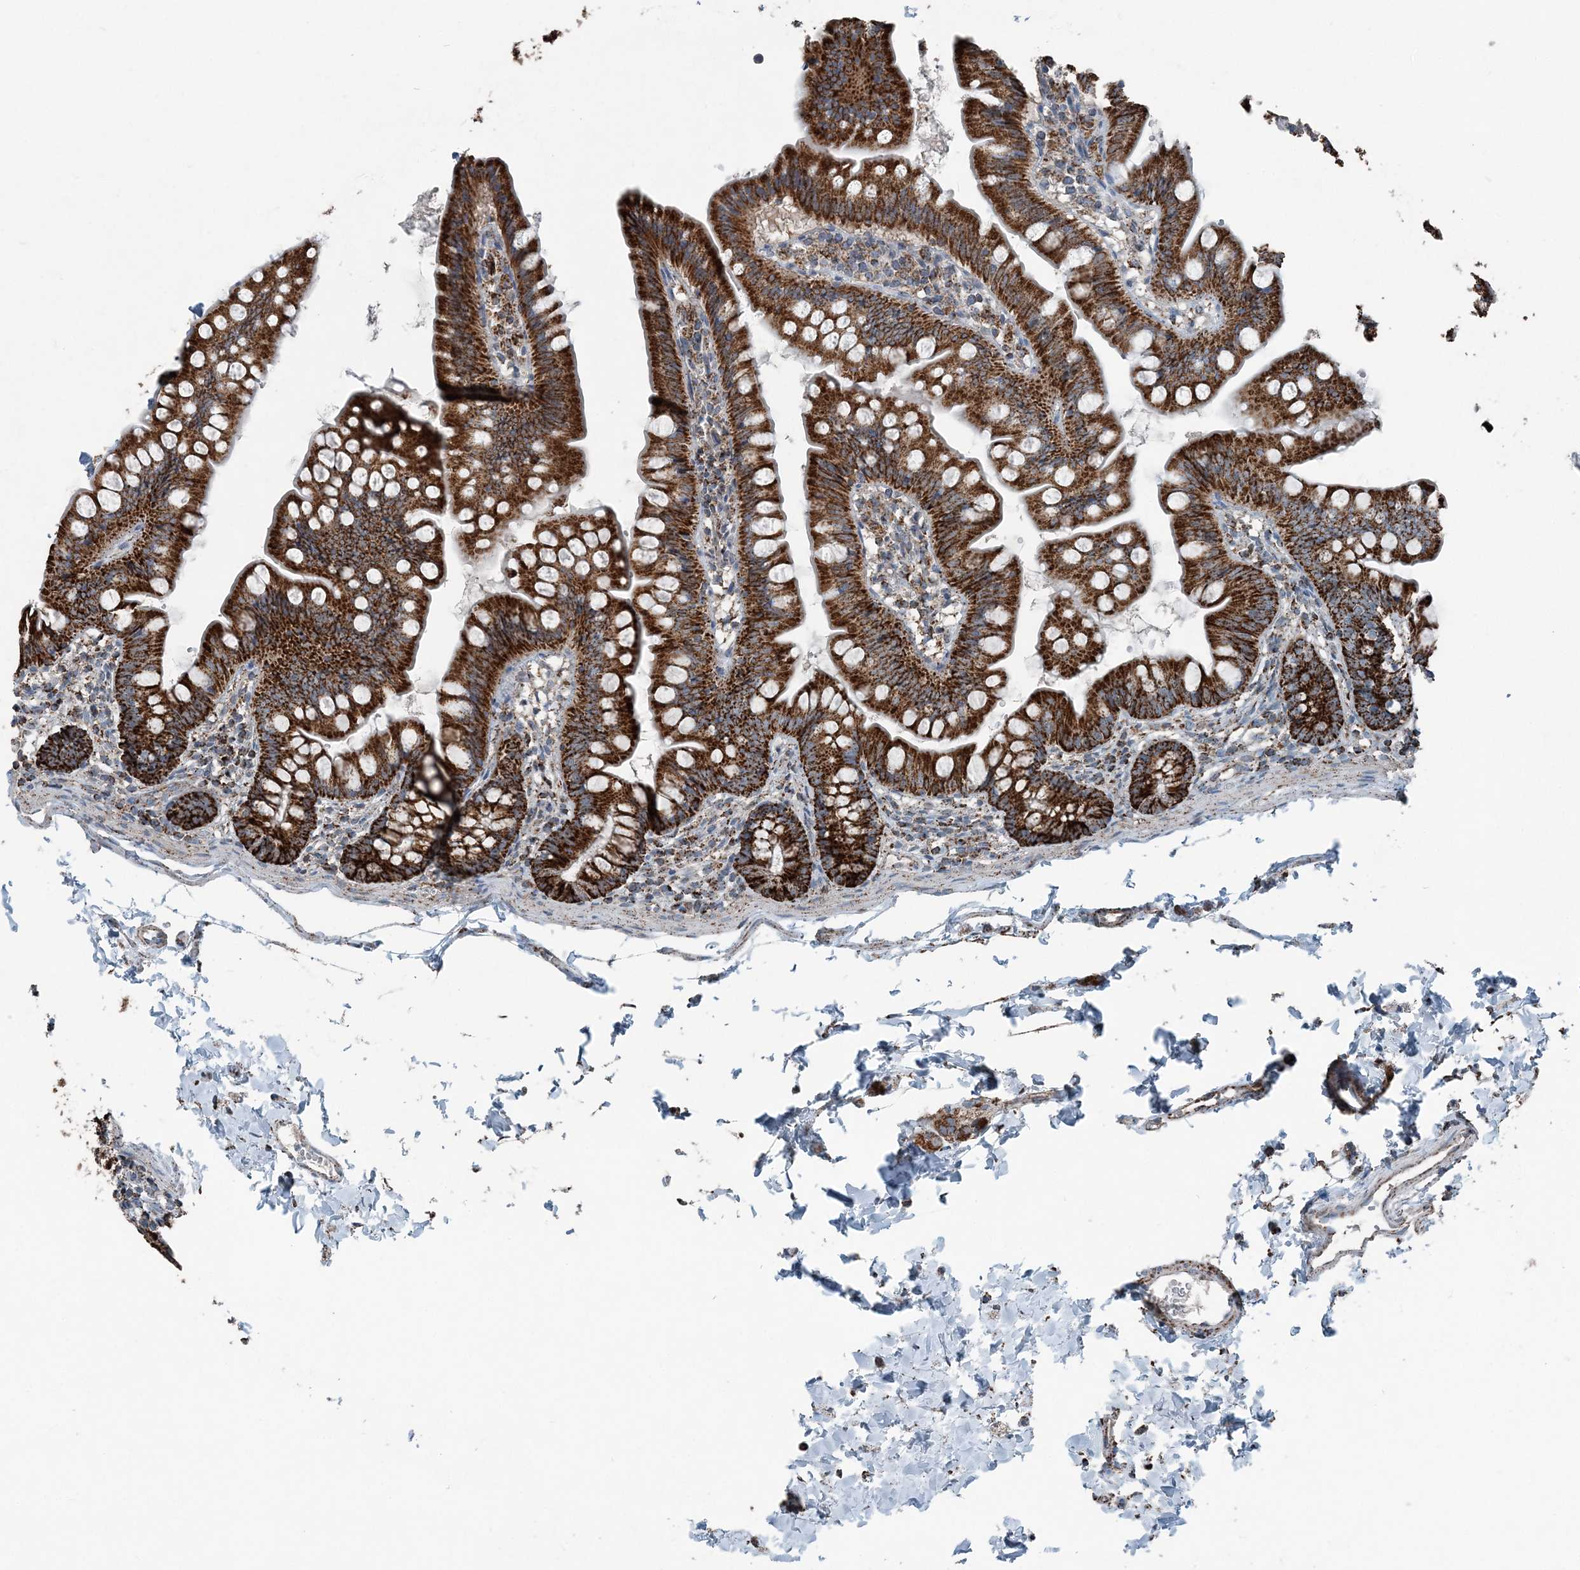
{"staining": {"intensity": "strong", "quantity": ">75%", "location": "cytoplasmic/membranous"}, "tissue": "small intestine", "cell_type": "Glandular cells", "image_type": "normal", "snomed": [{"axis": "morphology", "description": "Normal tissue, NOS"}, {"axis": "topography", "description": "Small intestine"}], "caption": "About >75% of glandular cells in normal small intestine display strong cytoplasmic/membranous protein staining as visualized by brown immunohistochemical staining.", "gene": "SUCLG1", "patient": {"sex": "male", "age": 7}}